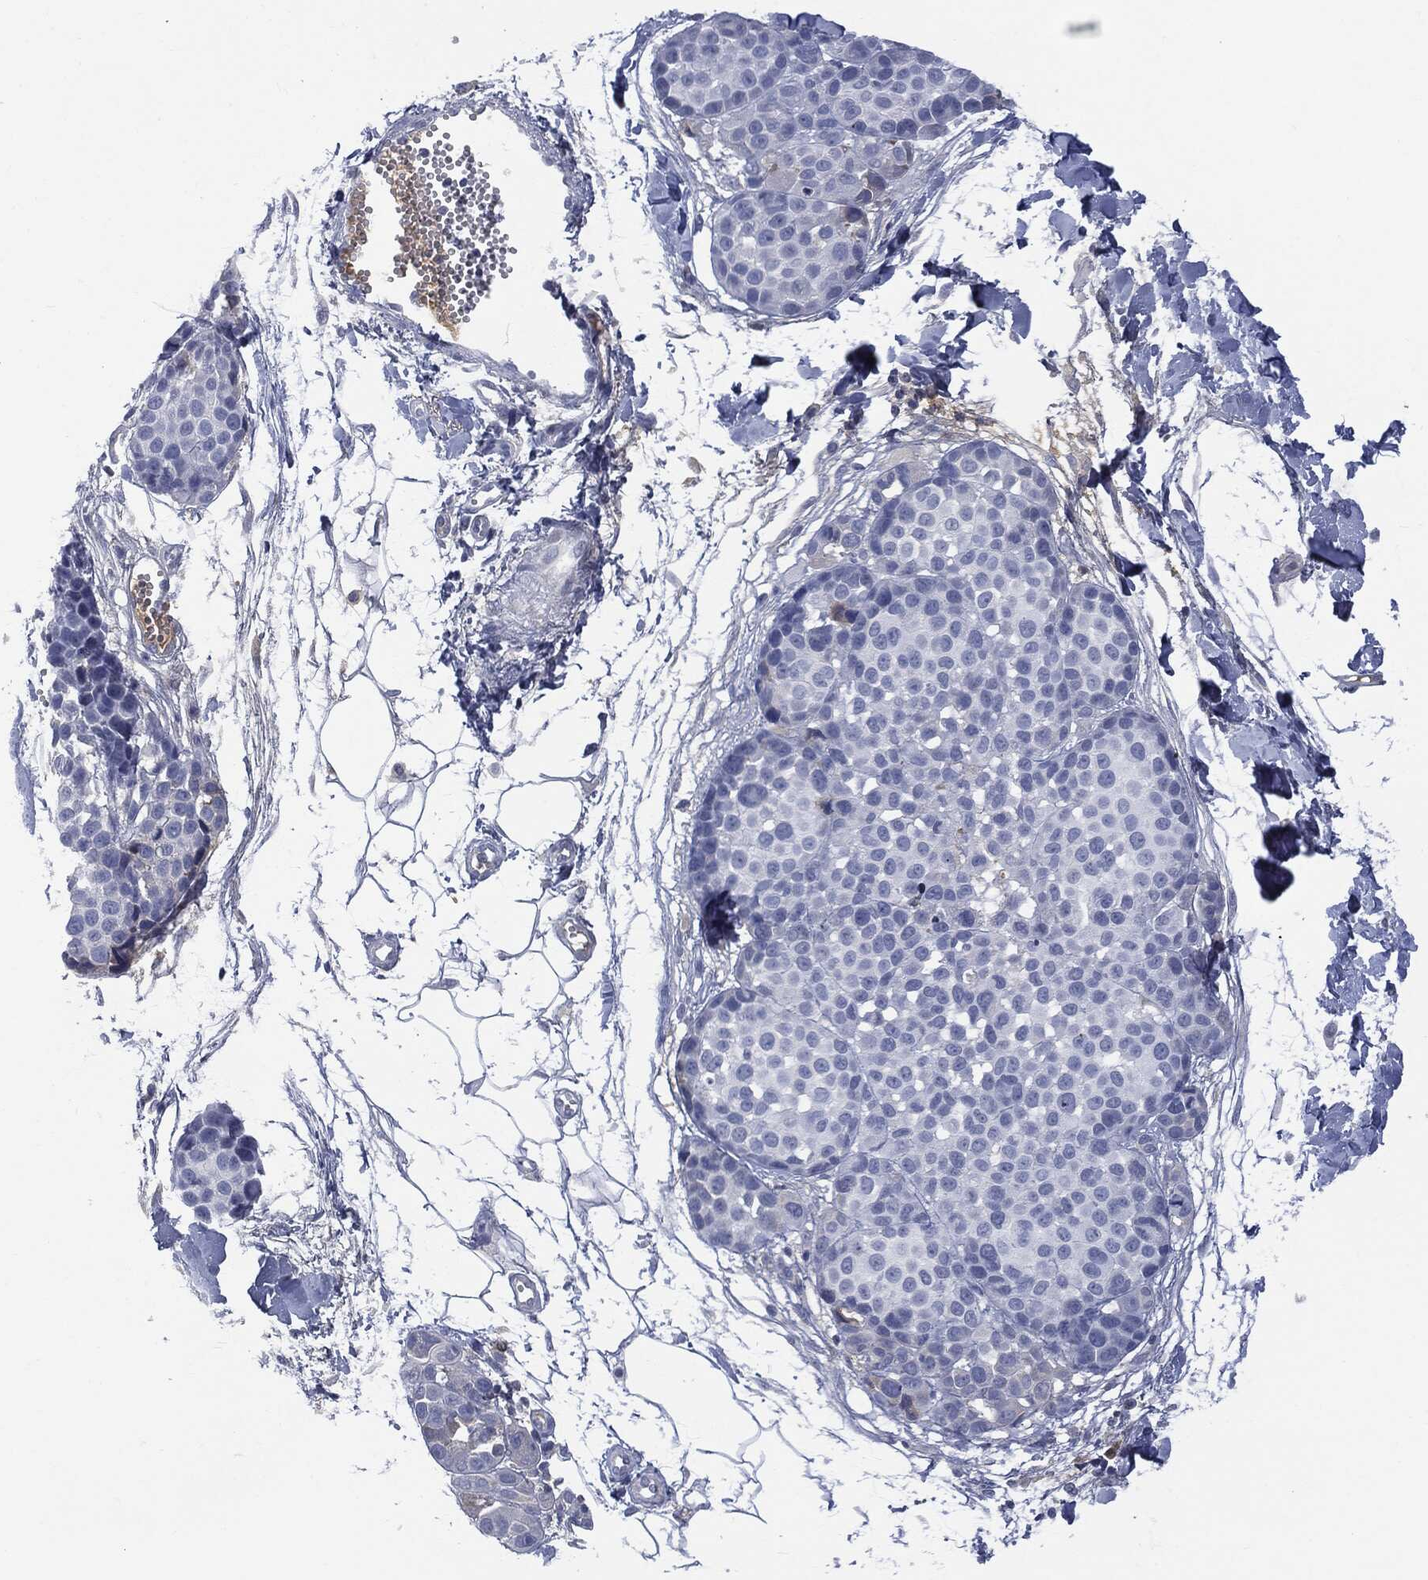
{"staining": {"intensity": "negative", "quantity": "none", "location": "none"}, "tissue": "melanoma", "cell_type": "Tumor cells", "image_type": "cancer", "snomed": [{"axis": "morphology", "description": "Malignant melanoma, NOS"}, {"axis": "topography", "description": "Skin"}], "caption": "Tumor cells show no significant protein positivity in malignant melanoma. The staining is performed using DAB brown chromogen with nuclei counter-stained in using hematoxylin.", "gene": "BTK", "patient": {"sex": "female", "age": 86}}